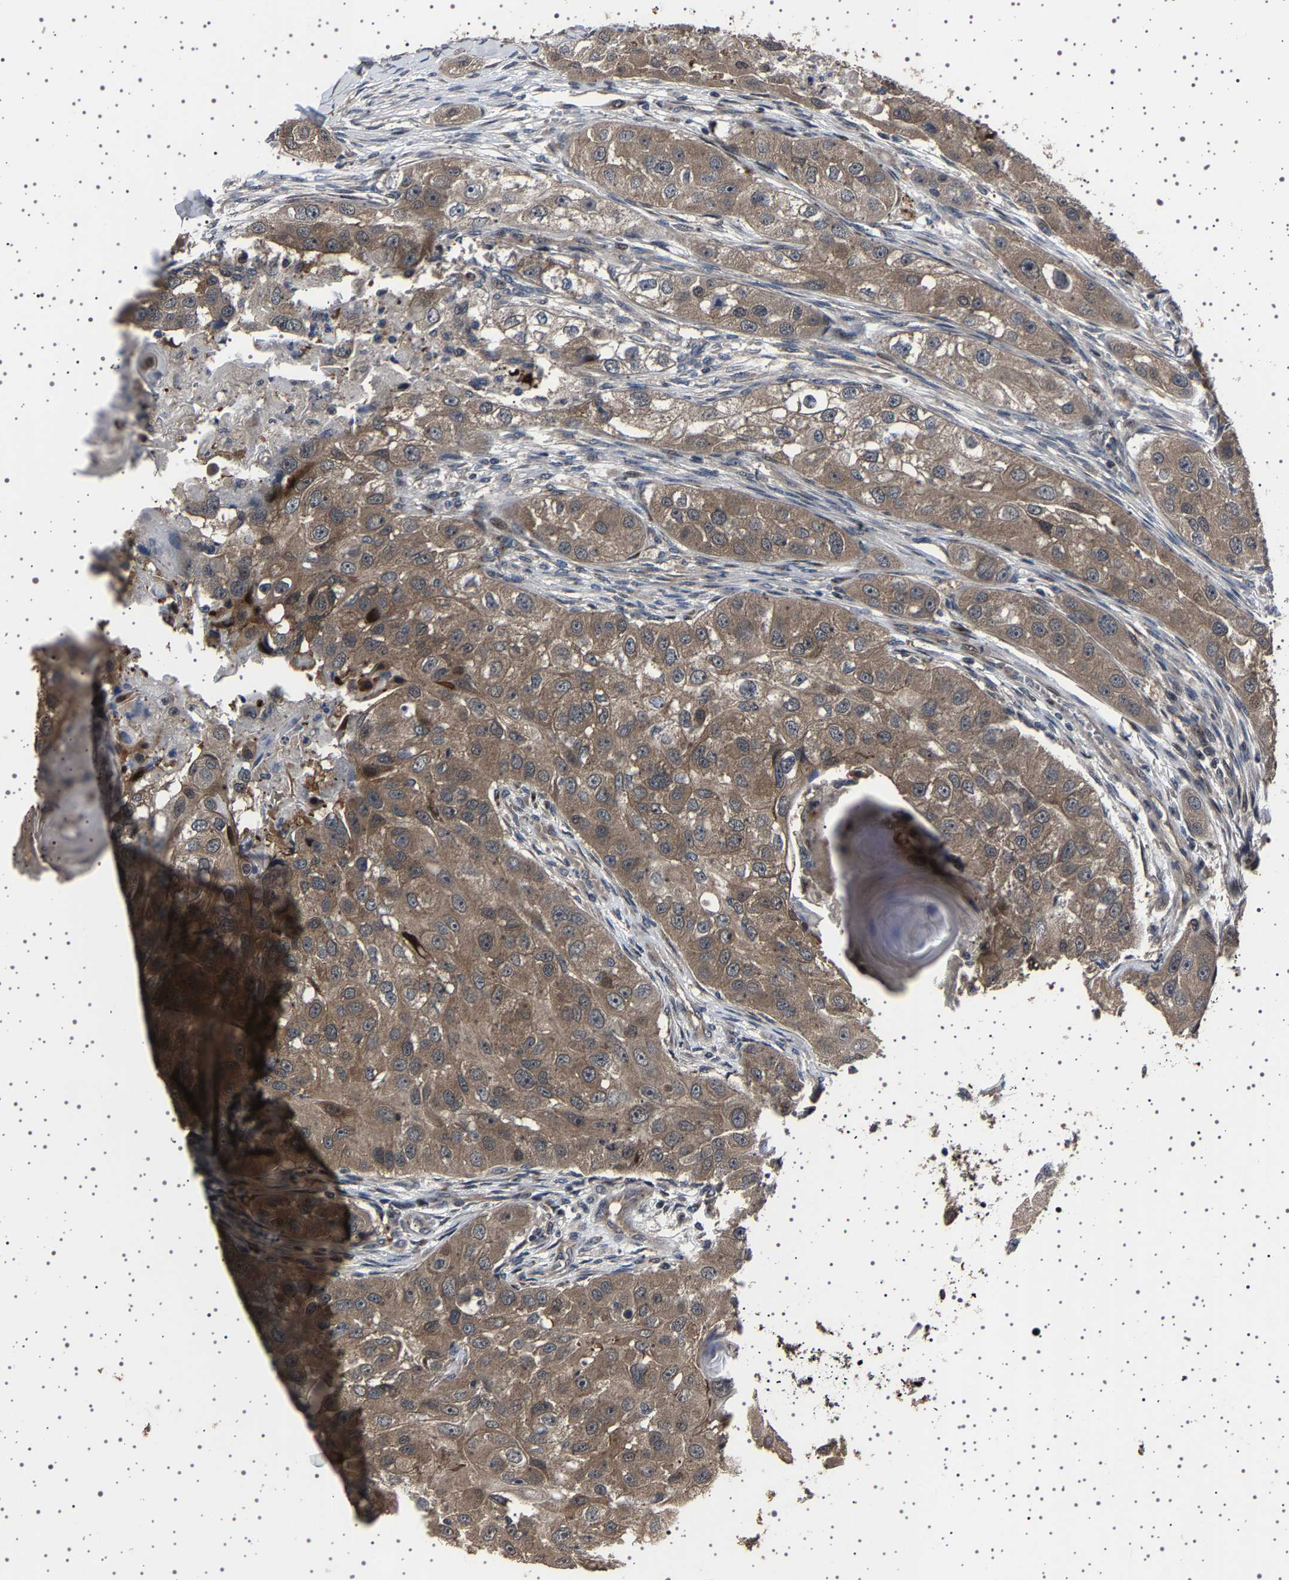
{"staining": {"intensity": "moderate", "quantity": ">75%", "location": "cytoplasmic/membranous"}, "tissue": "head and neck cancer", "cell_type": "Tumor cells", "image_type": "cancer", "snomed": [{"axis": "morphology", "description": "Normal tissue, NOS"}, {"axis": "morphology", "description": "Squamous cell carcinoma, NOS"}, {"axis": "topography", "description": "Skeletal muscle"}, {"axis": "topography", "description": "Head-Neck"}], "caption": "High-power microscopy captured an immunohistochemistry photomicrograph of squamous cell carcinoma (head and neck), revealing moderate cytoplasmic/membranous staining in about >75% of tumor cells.", "gene": "NCKAP1", "patient": {"sex": "male", "age": 51}}